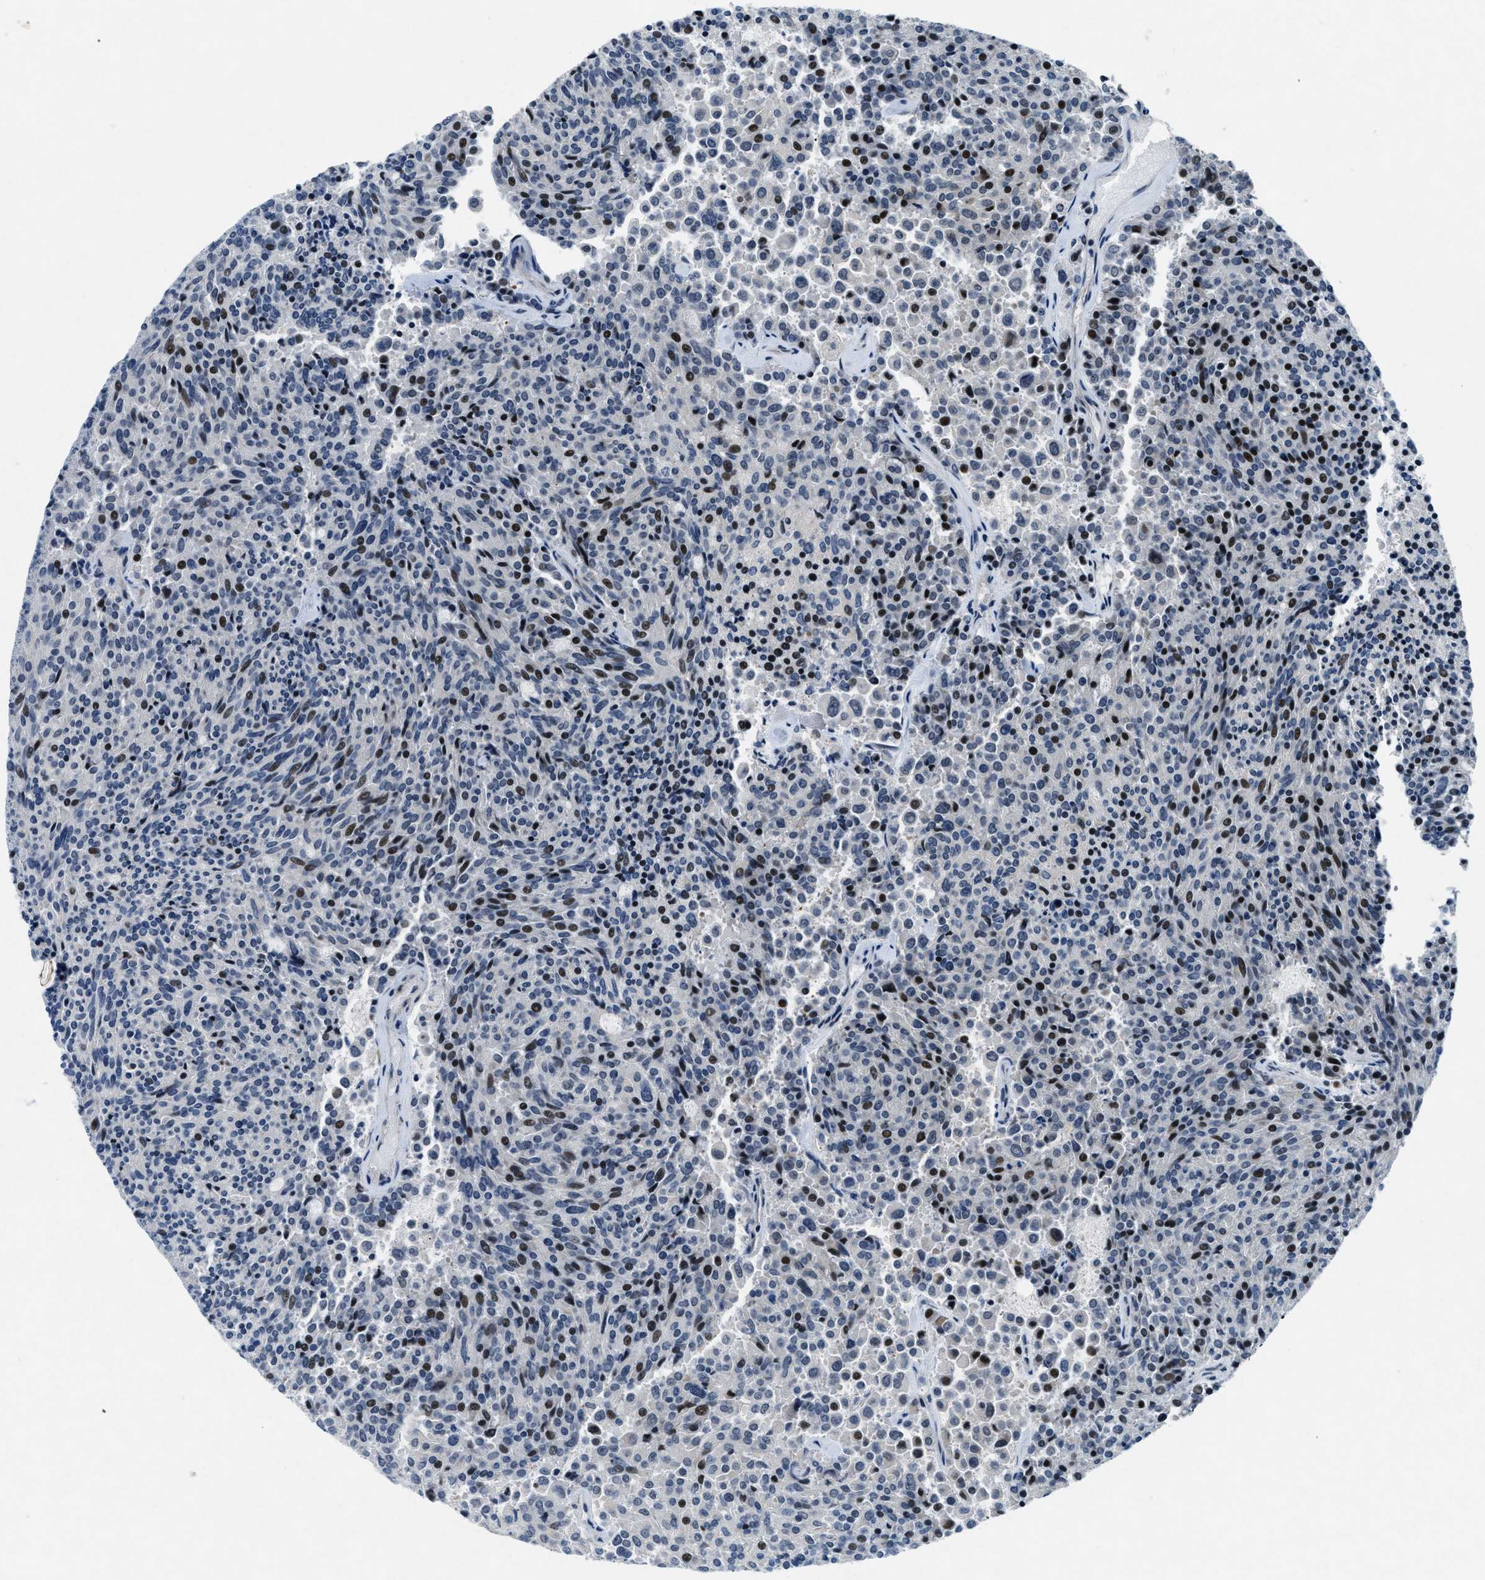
{"staining": {"intensity": "strong", "quantity": "<25%", "location": "nuclear"}, "tissue": "carcinoid", "cell_type": "Tumor cells", "image_type": "cancer", "snomed": [{"axis": "morphology", "description": "Carcinoid, malignant, NOS"}, {"axis": "topography", "description": "Pancreas"}], "caption": "Immunohistochemical staining of human malignant carcinoid reveals medium levels of strong nuclear expression in about <25% of tumor cells.", "gene": "PHLDA1", "patient": {"sex": "female", "age": 54}}